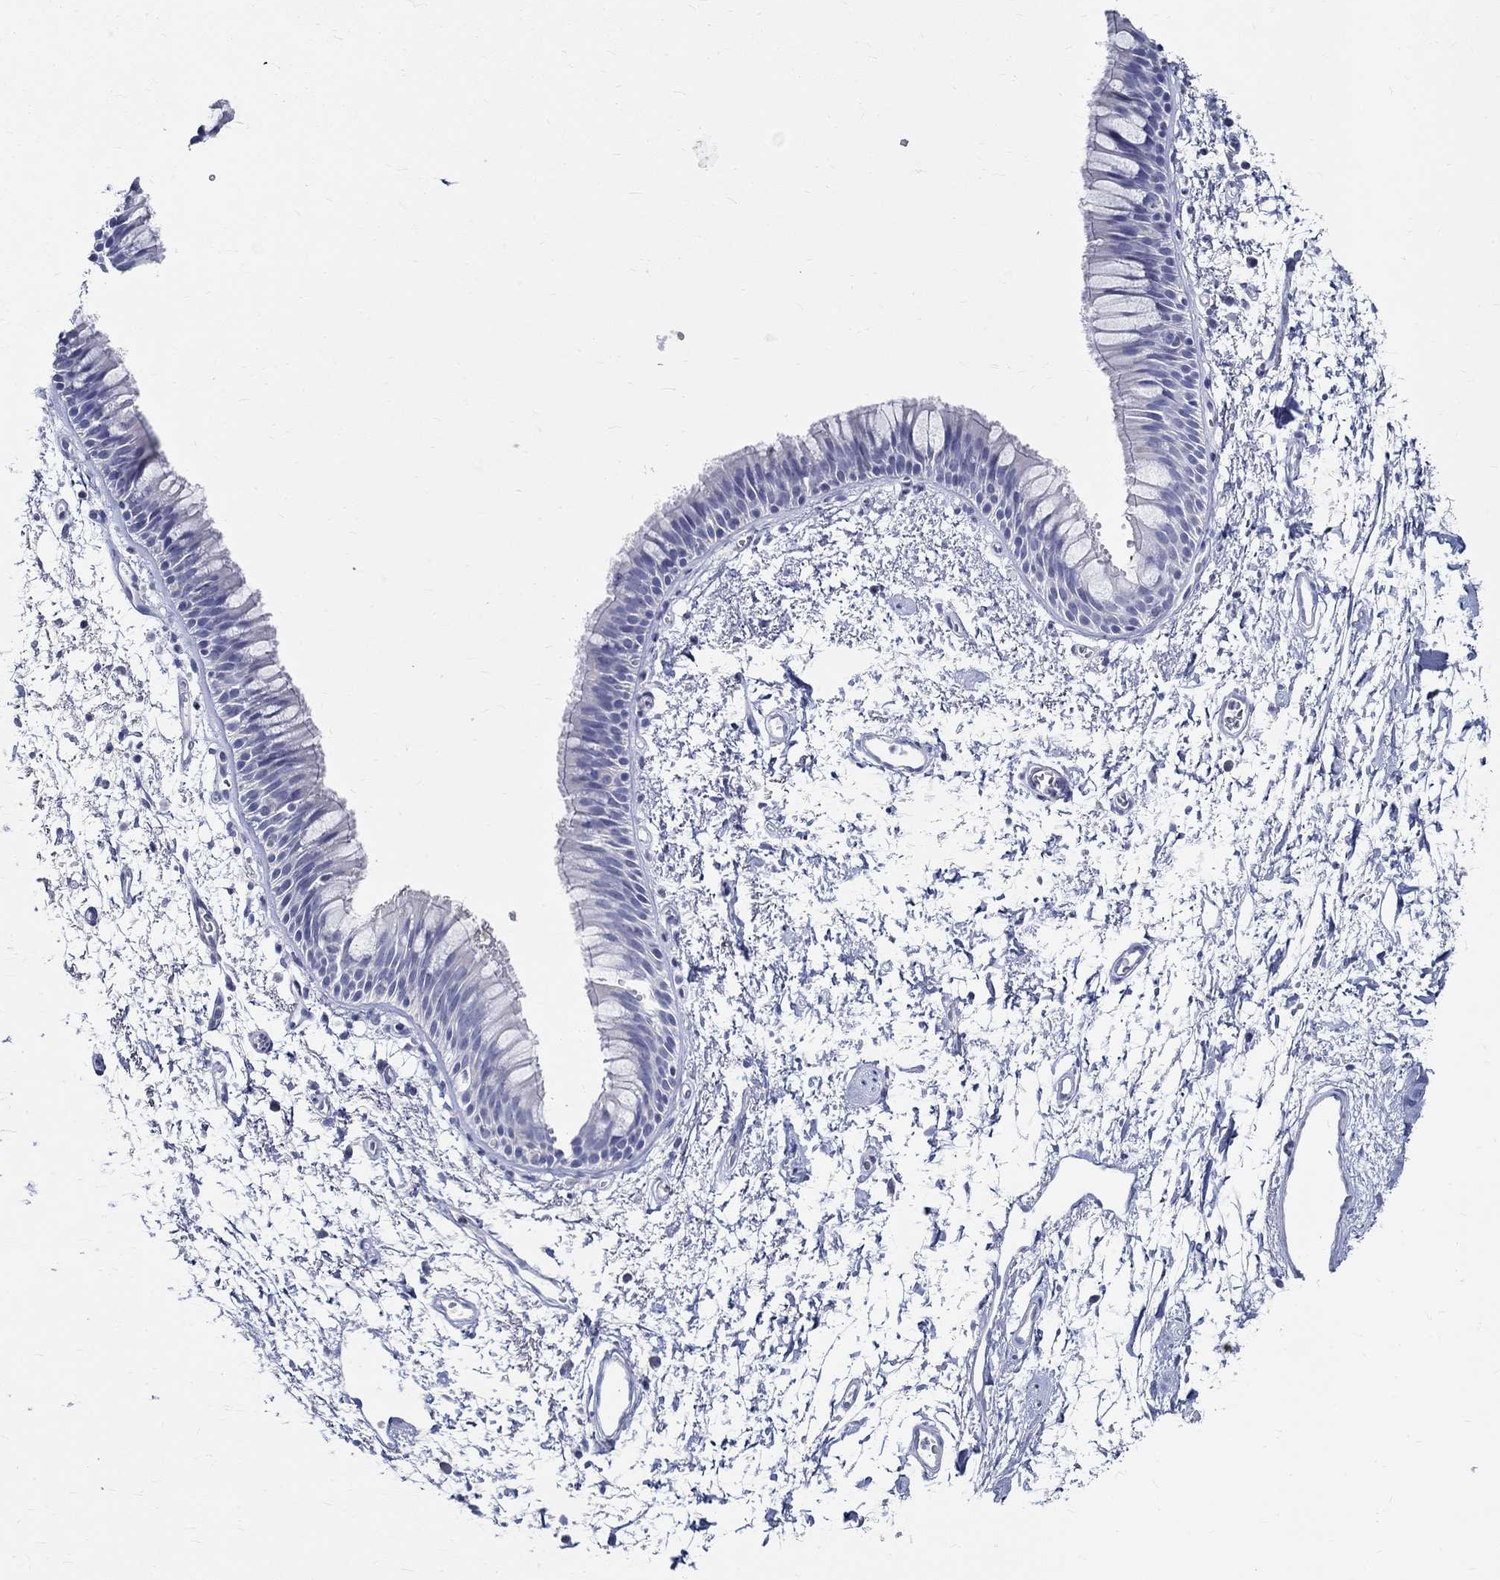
{"staining": {"intensity": "negative", "quantity": "none", "location": "none"}, "tissue": "bronchus", "cell_type": "Respiratory epithelial cells", "image_type": "normal", "snomed": [{"axis": "morphology", "description": "Normal tissue, NOS"}, {"axis": "topography", "description": "Cartilage tissue"}, {"axis": "topography", "description": "Bronchus"}], "caption": "Immunohistochemical staining of normal human bronchus displays no significant expression in respiratory epithelial cells. The staining was performed using DAB (3,3'-diaminobenzidine) to visualize the protein expression in brown, while the nuclei were stained in blue with hematoxylin (Magnification: 20x).", "gene": "CETN1", "patient": {"sex": "male", "age": 66}}